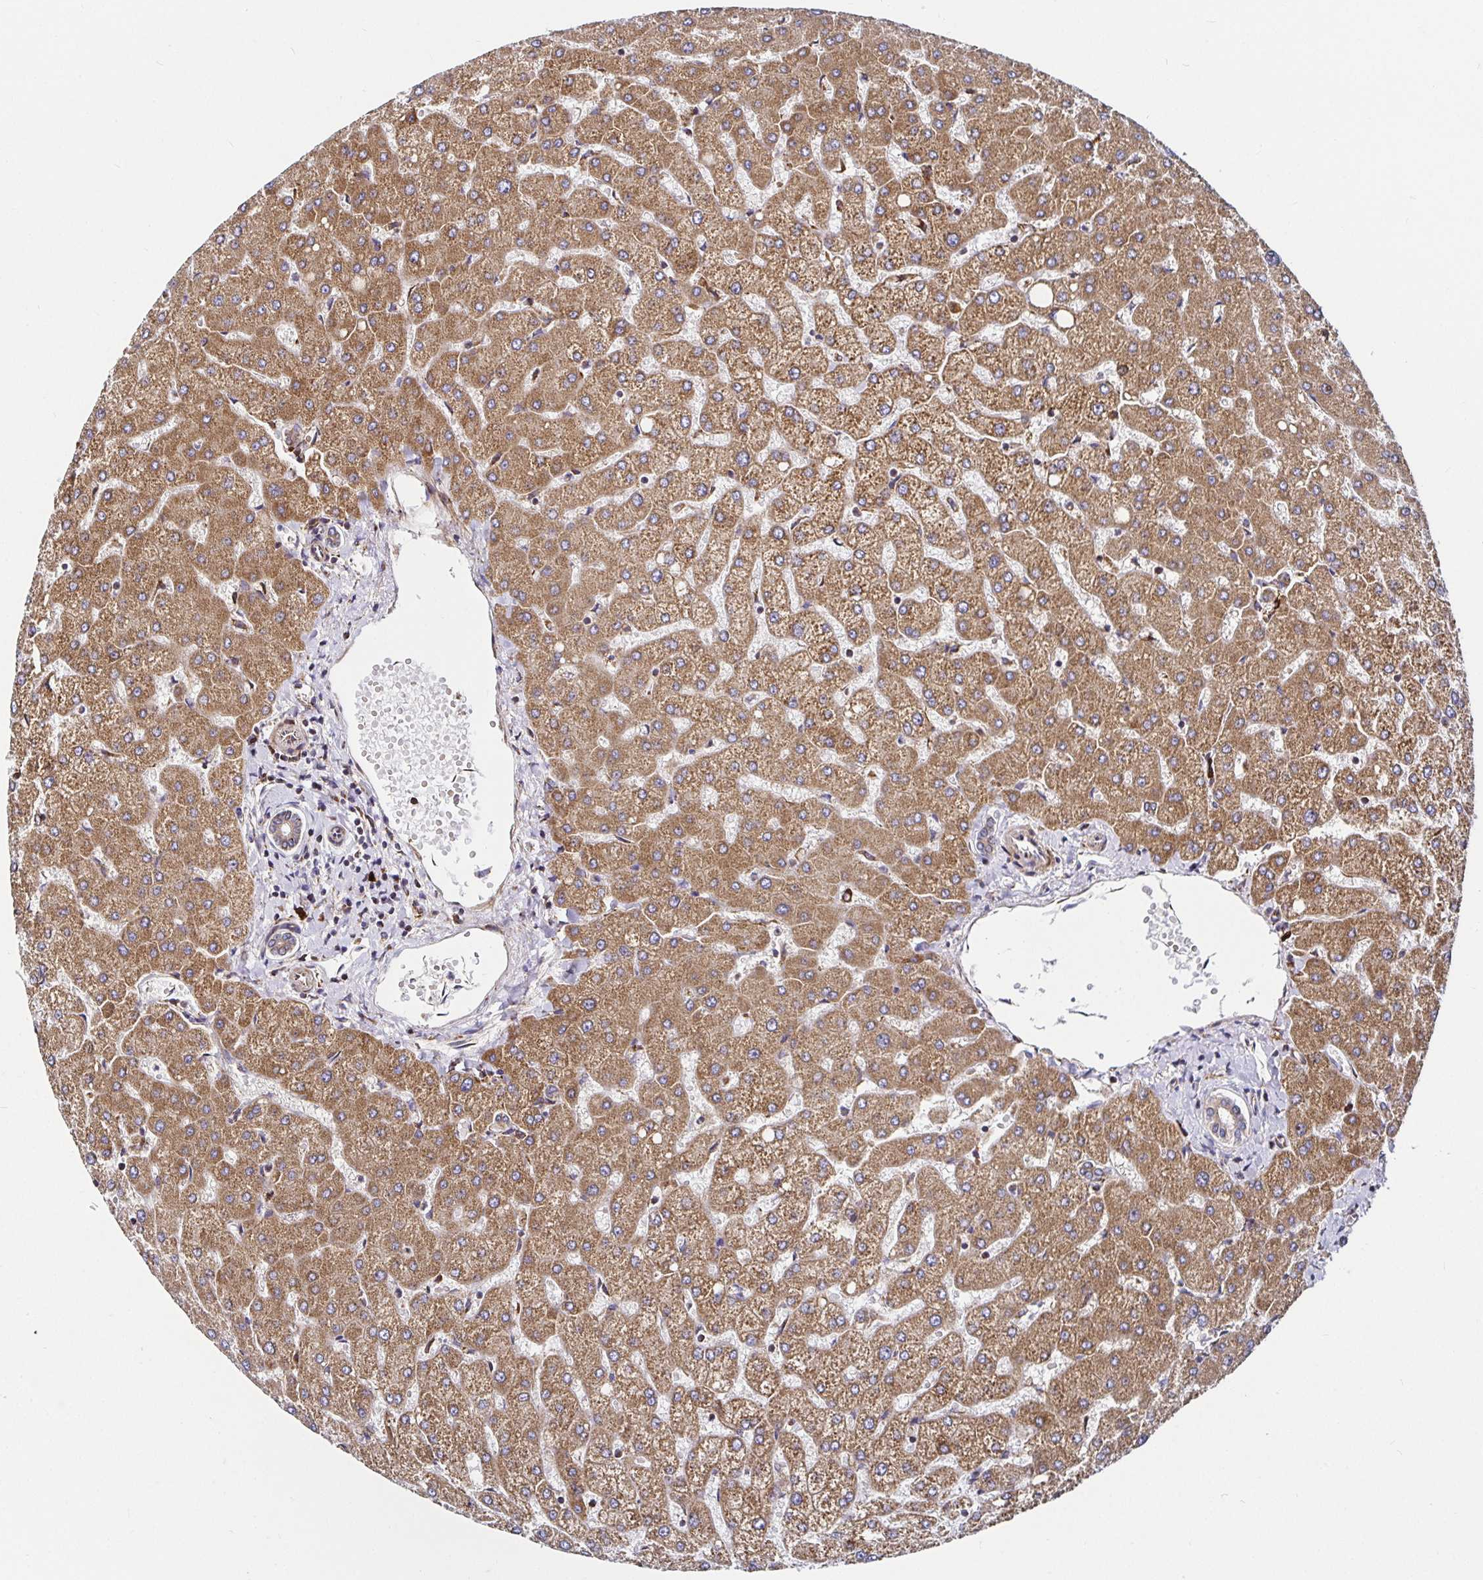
{"staining": {"intensity": "weak", "quantity": ">75%", "location": "cytoplasmic/membranous"}, "tissue": "liver", "cell_type": "Cholangiocytes", "image_type": "normal", "snomed": [{"axis": "morphology", "description": "Normal tissue, NOS"}, {"axis": "topography", "description": "Liver"}], "caption": "Benign liver was stained to show a protein in brown. There is low levels of weak cytoplasmic/membranous positivity in about >75% of cholangiocytes.", "gene": "SMYD3", "patient": {"sex": "female", "age": 54}}